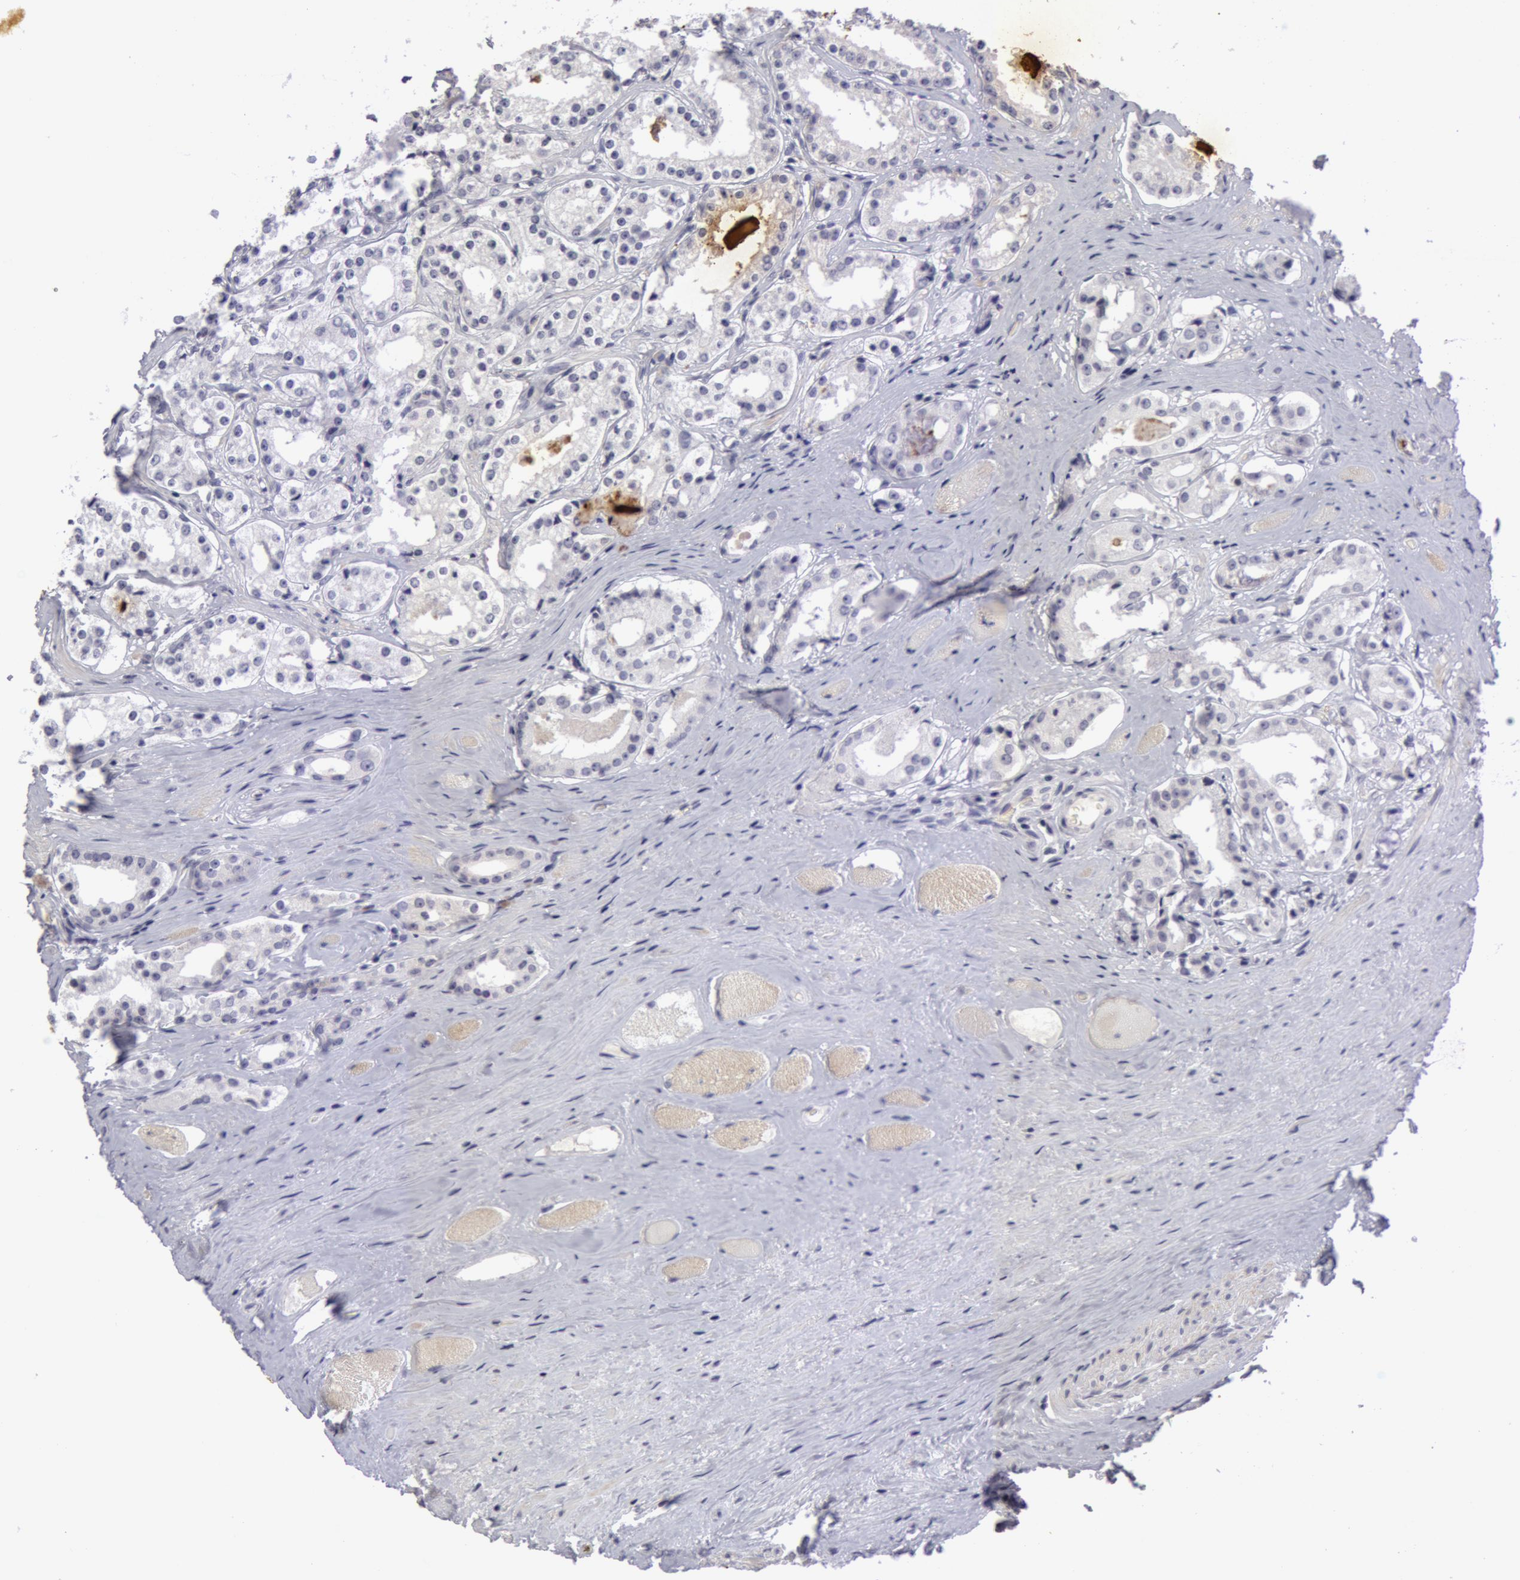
{"staining": {"intensity": "negative", "quantity": "none", "location": "none"}, "tissue": "prostate cancer", "cell_type": "Tumor cells", "image_type": "cancer", "snomed": [{"axis": "morphology", "description": "Adenocarcinoma, Medium grade"}, {"axis": "topography", "description": "Prostate"}], "caption": "Tumor cells are negative for brown protein staining in prostate cancer (adenocarcinoma (medium-grade)).", "gene": "NLGN4X", "patient": {"sex": "male", "age": 73}}